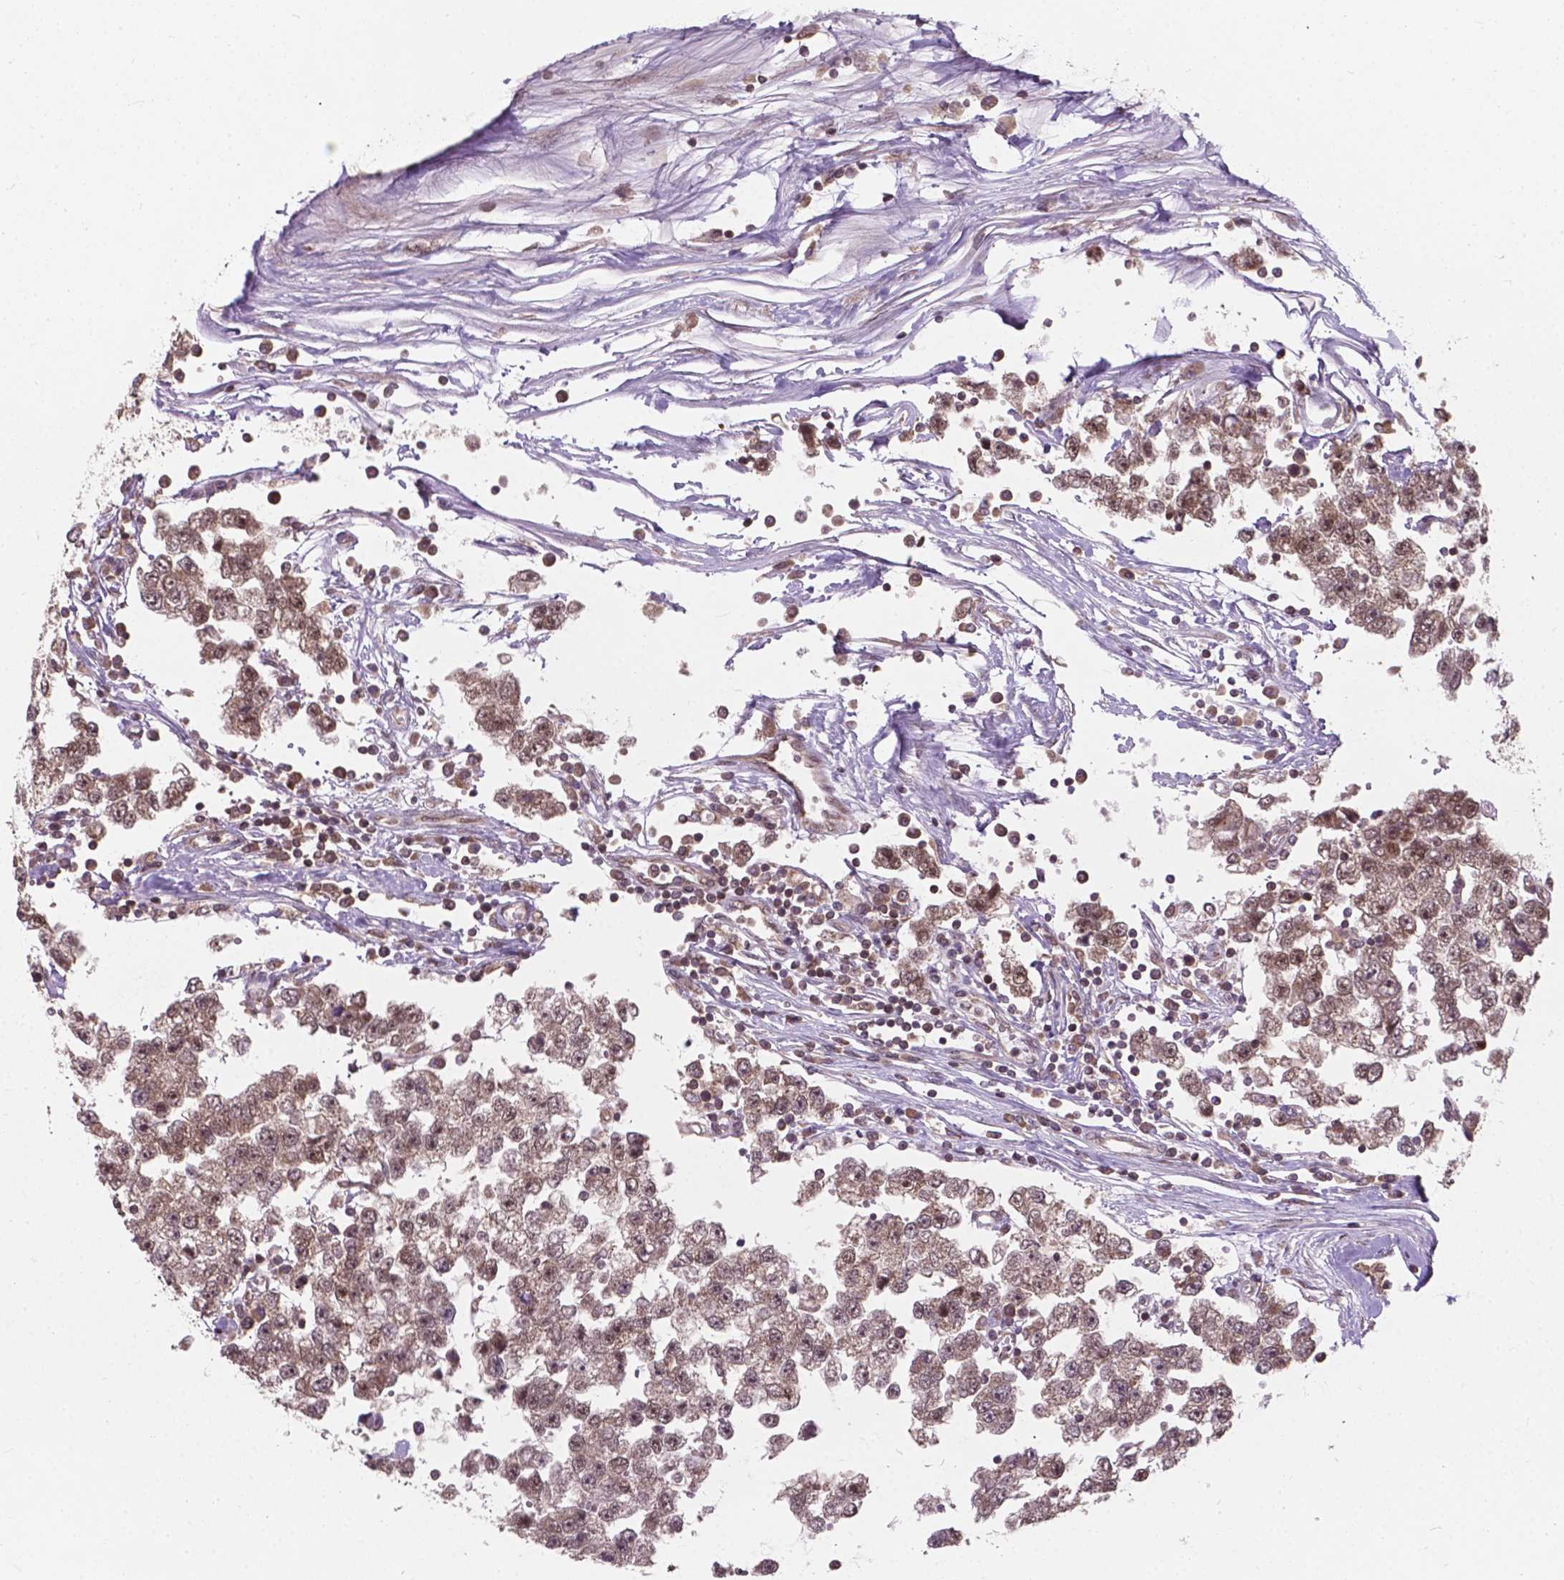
{"staining": {"intensity": "weak", "quantity": ">75%", "location": "nuclear"}, "tissue": "testis cancer", "cell_type": "Tumor cells", "image_type": "cancer", "snomed": [{"axis": "morphology", "description": "Seminoma, NOS"}, {"axis": "topography", "description": "Testis"}], "caption": "Immunohistochemical staining of testis cancer exhibits low levels of weak nuclear protein staining in about >75% of tumor cells.", "gene": "MRPL33", "patient": {"sex": "male", "age": 34}}